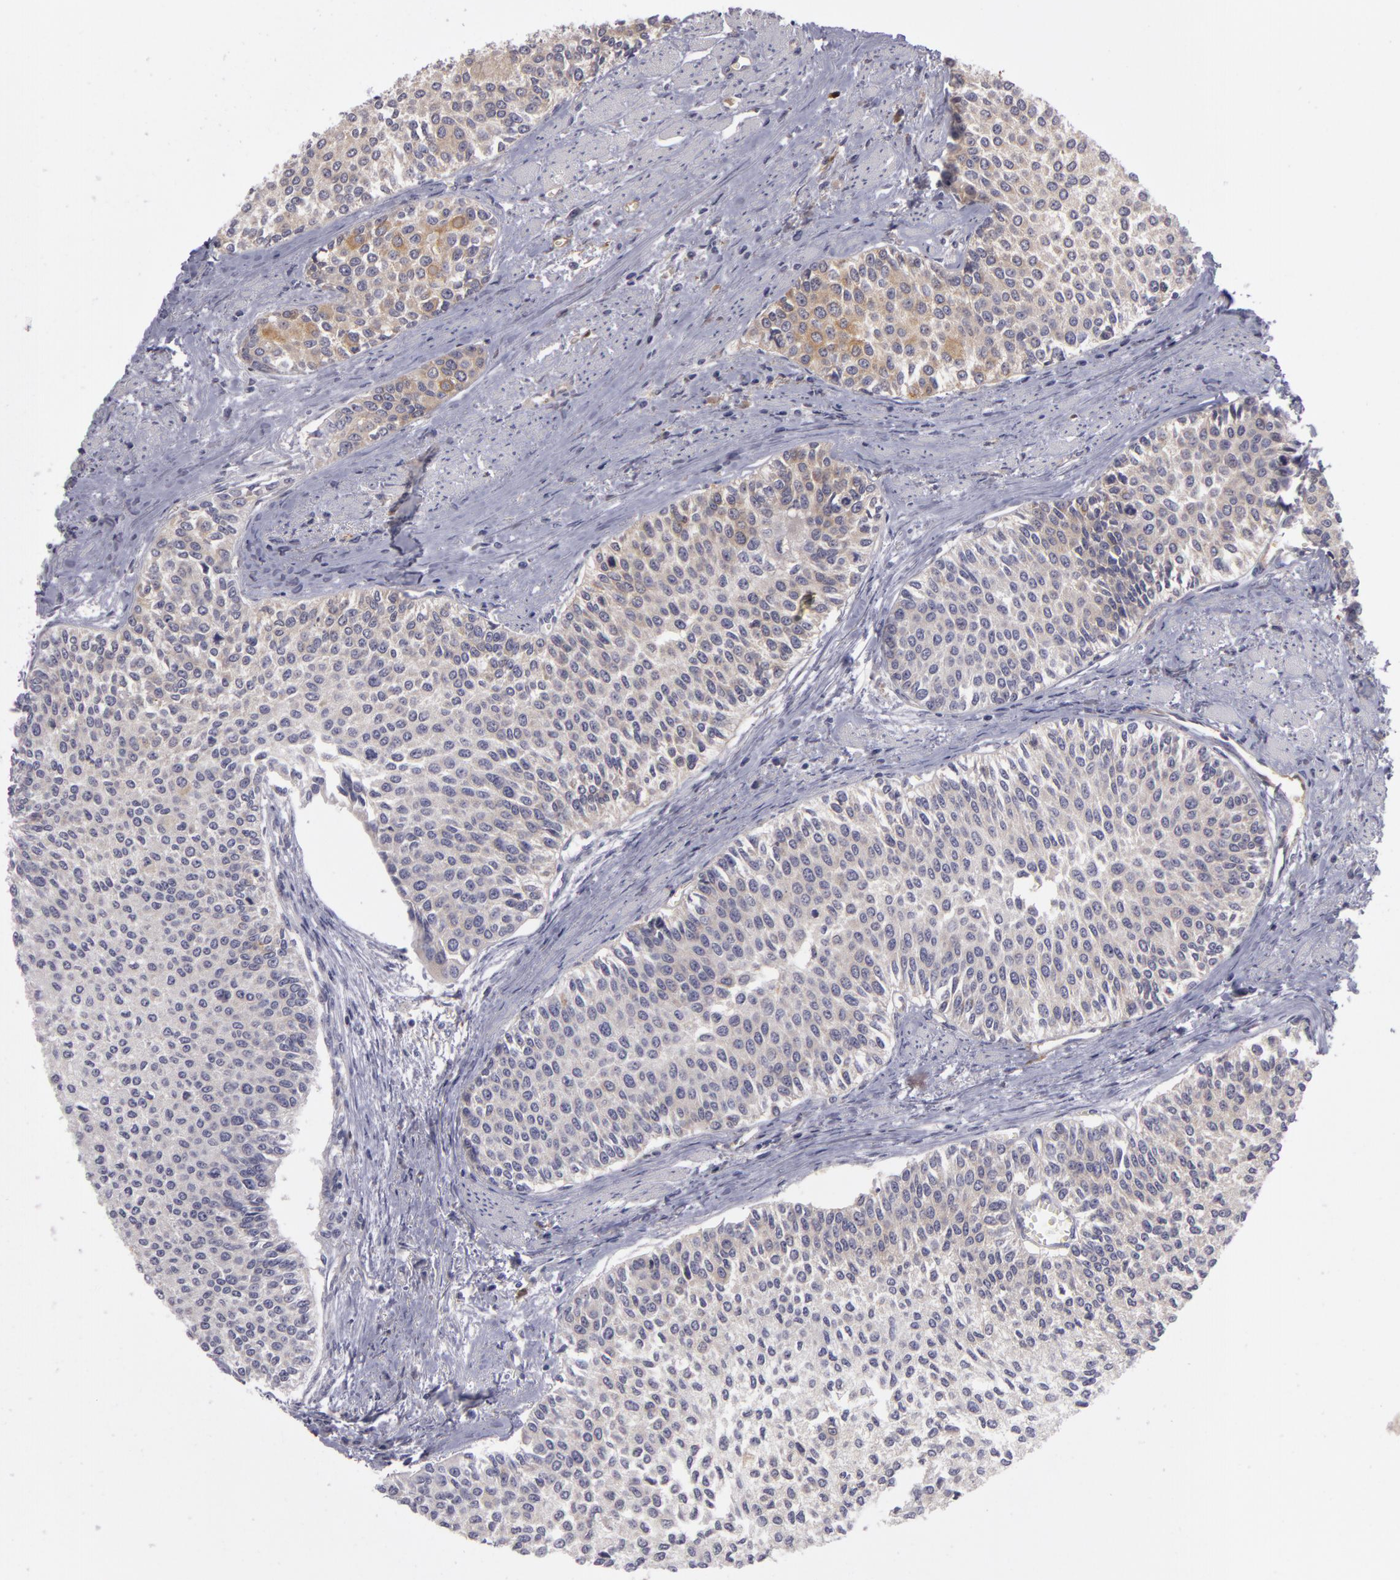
{"staining": {"intensity": "weak", "quantity": "25%-75%", "location": "cytoplasmic/membranous"}, "tissue": "urothelial cancer", "cell_type": "Tumor cells", "image_type": "cancer", "snomed": [{"axis": "morphology", "description": "Urothelial carcinoma, Low grade"}, {"axis": "topography", "description": "Urinary bladder"}], "caption": "Approximately 25%-75% of tumor cells in urothelial carcinoma (low-grade) exhibit weak cytoplasmic/membranous protein staining as visualized by brown immunohistochemical staining.", "gene": "ZNF229", "patient": {"sex": "female", "age": 73}}